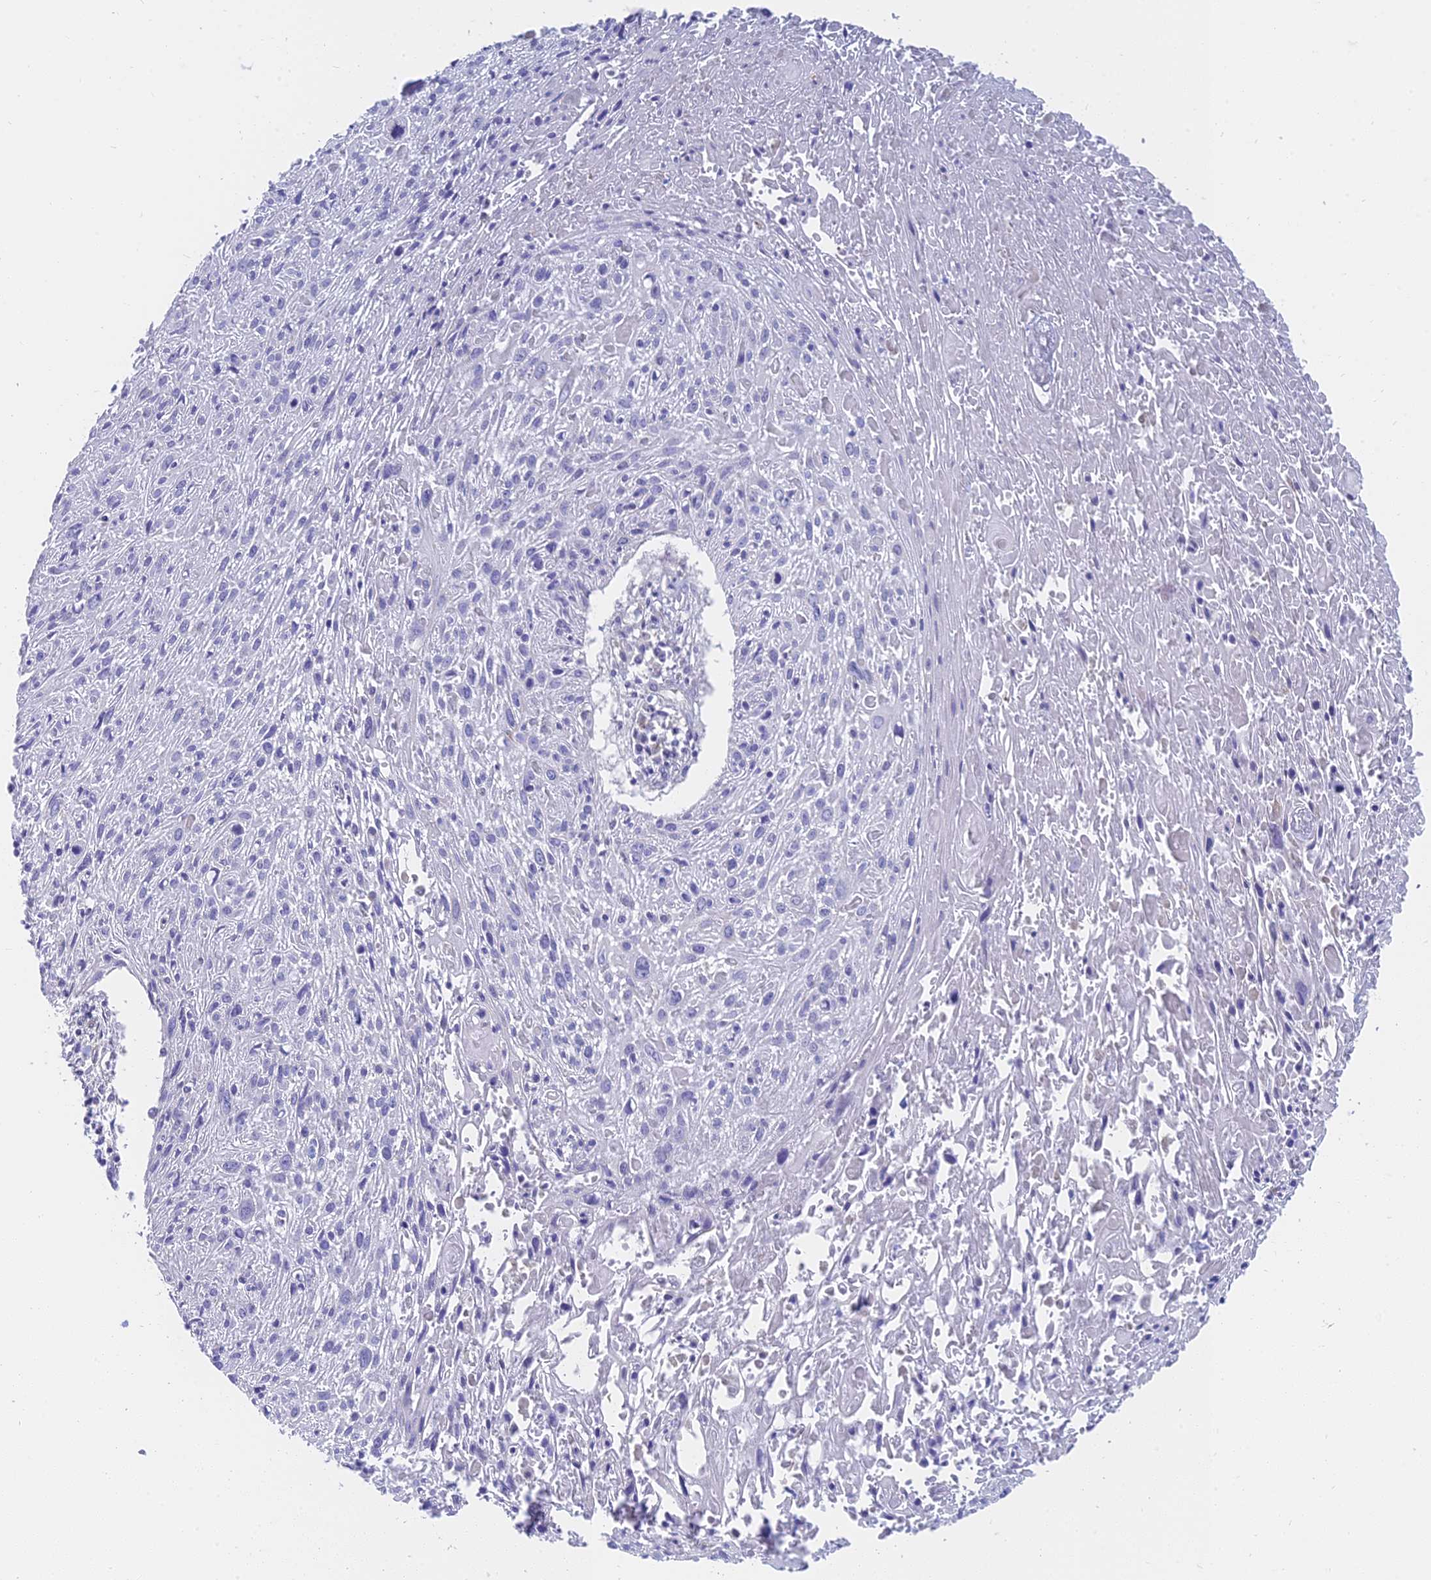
{"staining": {"intensity": "negative", "quantity": "none", "location": "none"}, "tissue": "cervical cancer", "cell_type": "Tumor cells", "image_type": "cancer", "snomed": [{"axis": "morphology", "description": "Squamous cell carcinoma, NOS"}, {"axis": "topography", "description": "Cervix"}], "caption": "Human cervical cancer (squamous cell carcinoma) stained for a protein using IHC displays no positivity in tumor cells.", "gene": "MRPL15", "patient": {"sex": "female", "age": 51}}